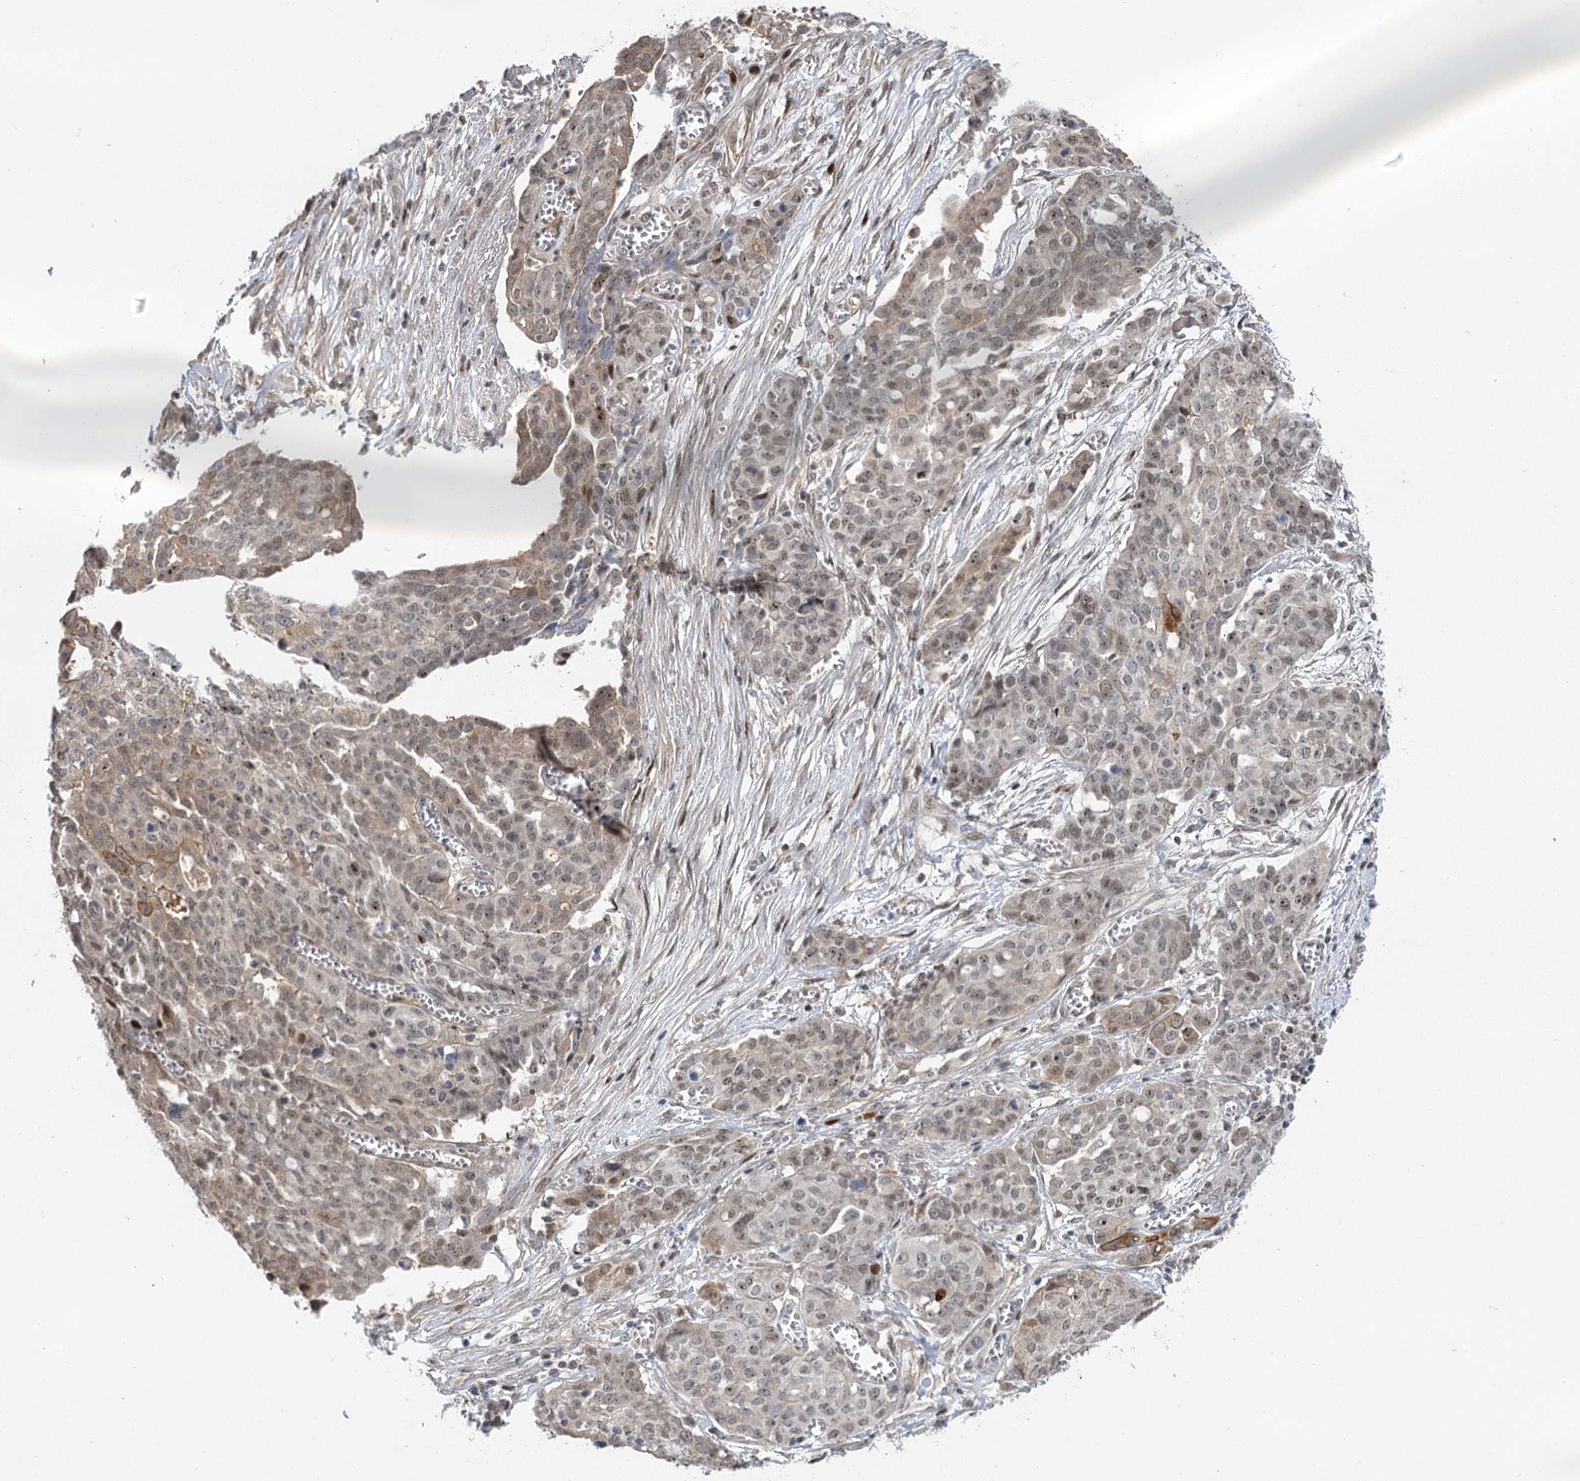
{"staining": {"intensity": "weak", "quantity": "<25%", "location": "cytoplasmic/membranous"}, "tissue": "ovarian cancer", "cell_type": "Tumor cells", "image_type": "cancer", "snomed": [{"axis": "morphology", "description": "Cystadenocarcinoma, serous, NOS"}, {"axis": "topography", "description": "Soft tissue"}, {"axis": "topography", "description": "Ovary"}], "caption": "DAB (3,3'-diaminobenzidine) immunohistochemical staining of serous cystadenocarcinoma (ovarian) shows no significant staining in tumor cells. (Stains: DAB (3,3'-diaminobenzidine) IHC with hematoxylin counter stain, Microscopy: brightfield microscopy at high magnification).", "gene": "IL11RA", "patient": {"sex": "female", "age": 57}}